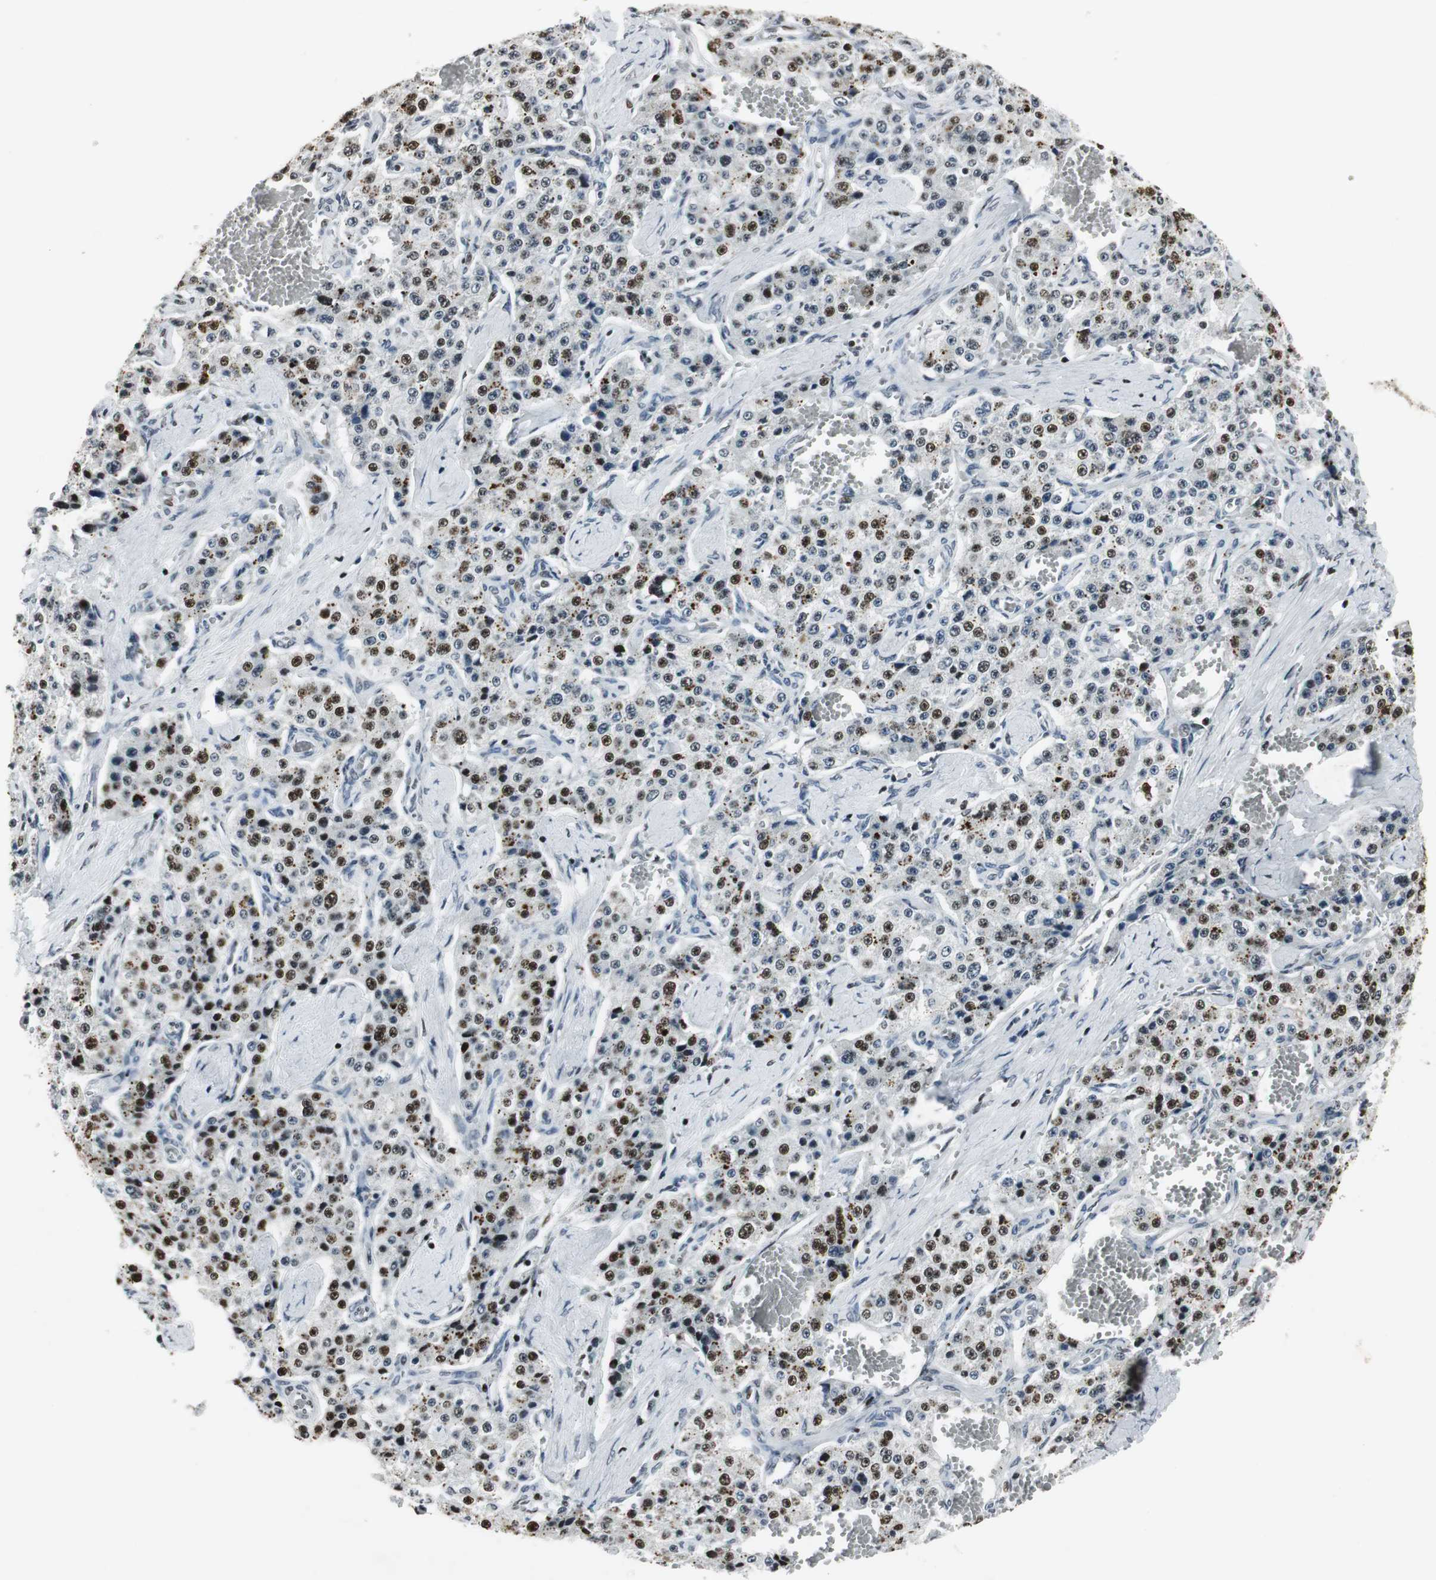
{"staining": {"intensity": "moderate", "quantity": "25%-75%", "location": "nuclear"}, "tissue": "carcinoid", "cell_type": "Tumor cells", "image_type": "cancer", "snomed": [{"axis": "morphology", "description": "Carcinoid, malignant, NOS"}, {"axis": "topography", "description": "Small intestine"}], "caption": "This is a photomicrograph of immunohistochemistry (IHC) staining of carcinoid, which shows moderate staining in the nuclear of tumor cells.", "gene": "RBBP4", "patient": {"sex": "male", "age": 52}}